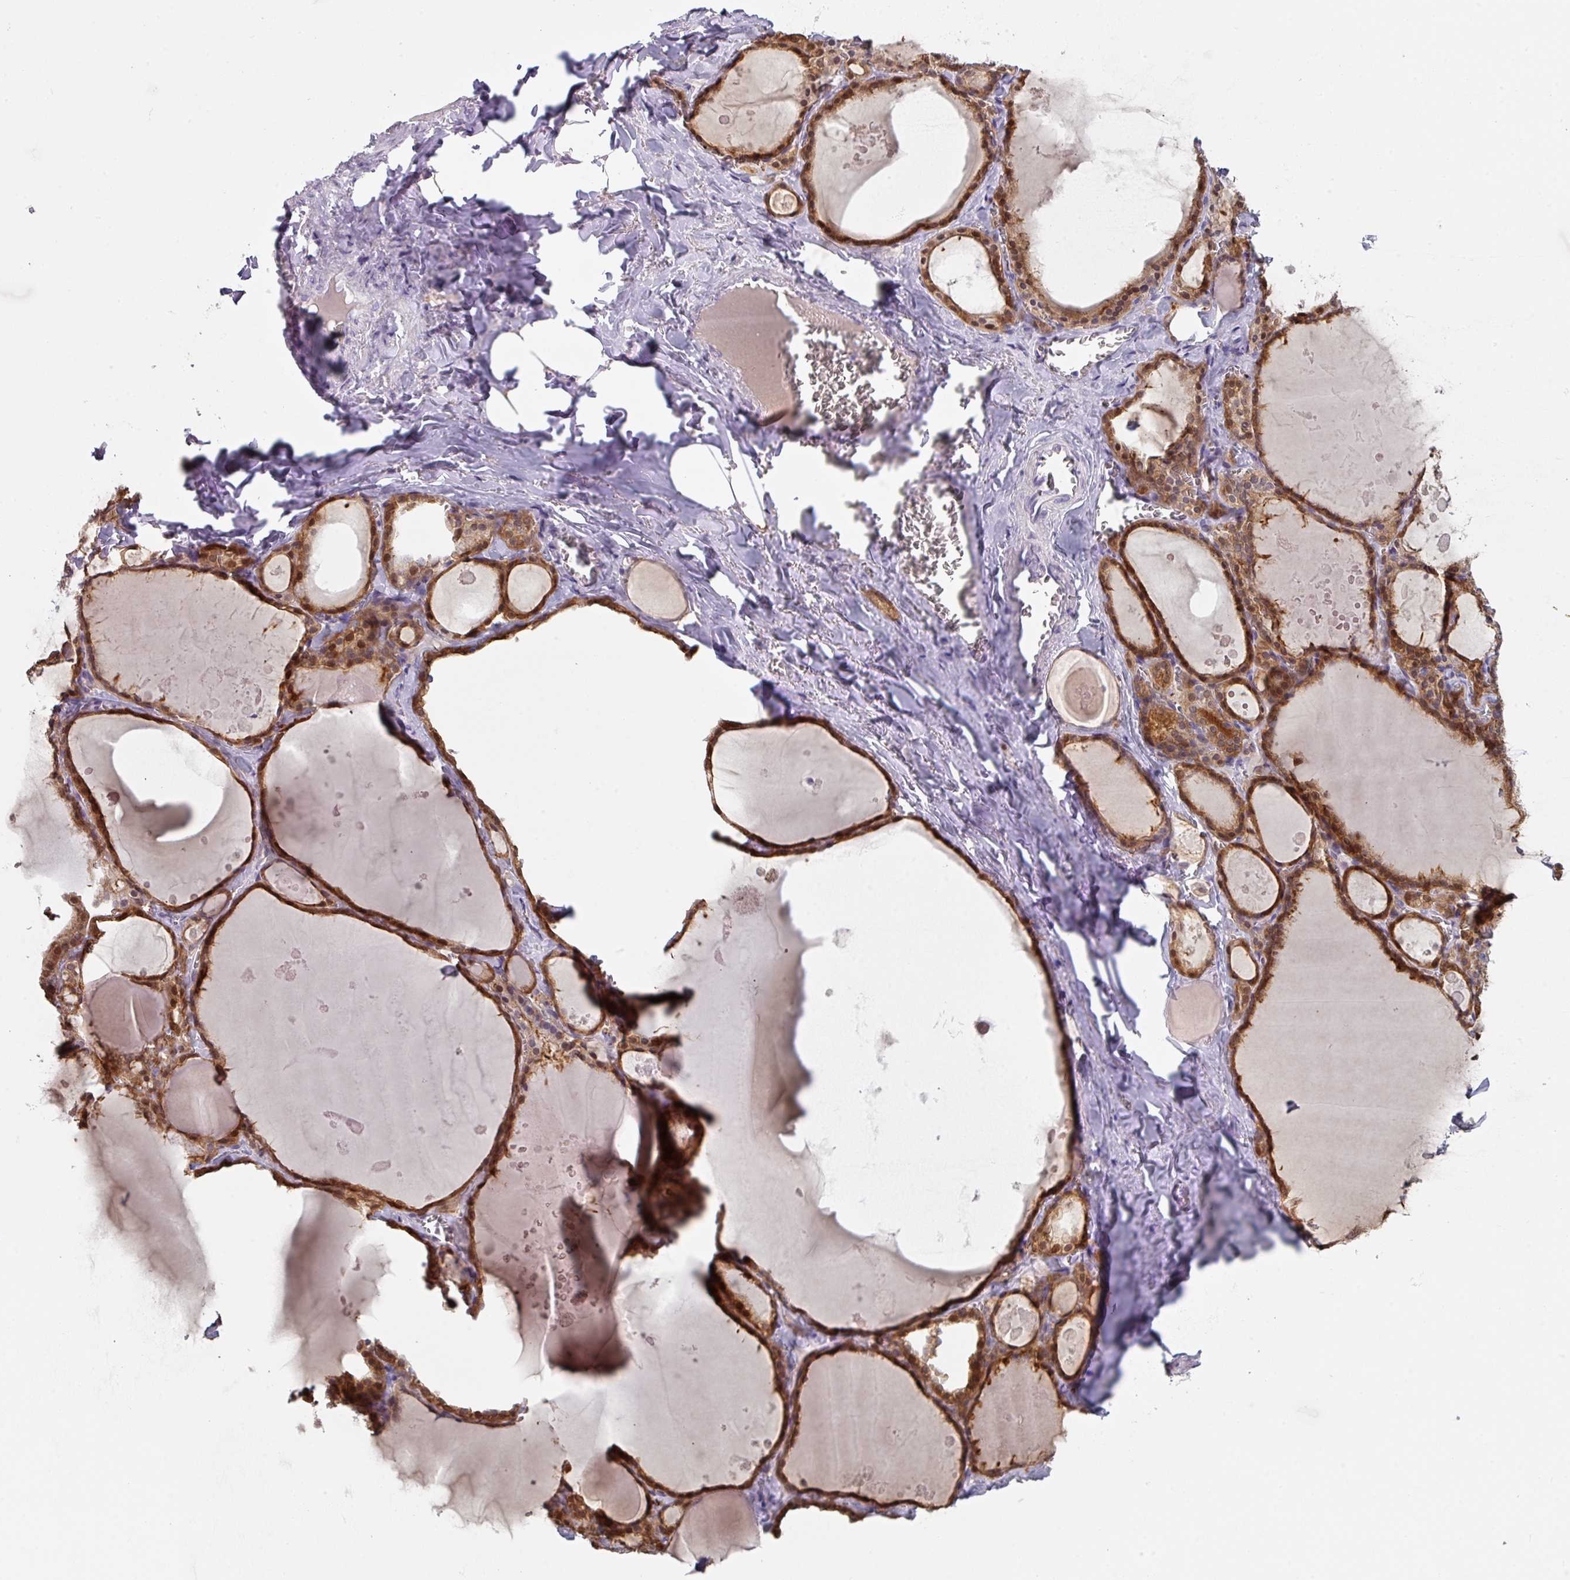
{"staining": {"intensity": "strong", "quantity": ">75%", "location": "cytoplasmic/membranous,nuclear"}, "tissue": "thyroid gland", "cell_type": "Glandular cells", "image_type": "normal", "snomed": [{"axis": "morphology", "description": "Normal tissue, NOS"}, {"axis": "topography", "description": "Thyroid gland"}], "caption": "The photomicrograph reveals immunohistochemical staining of benign thyroid gland. There is strong cytoplasmic/membranous,nuclear expression is appreciated in about >75% of glandular cells. The staining was performed using DAB, with brown indicating positive protein expression. Nuclei are stained blue with hematoxylin.", "gene": "DEFB115", "patient": {"sex": "male", "age": 56}}